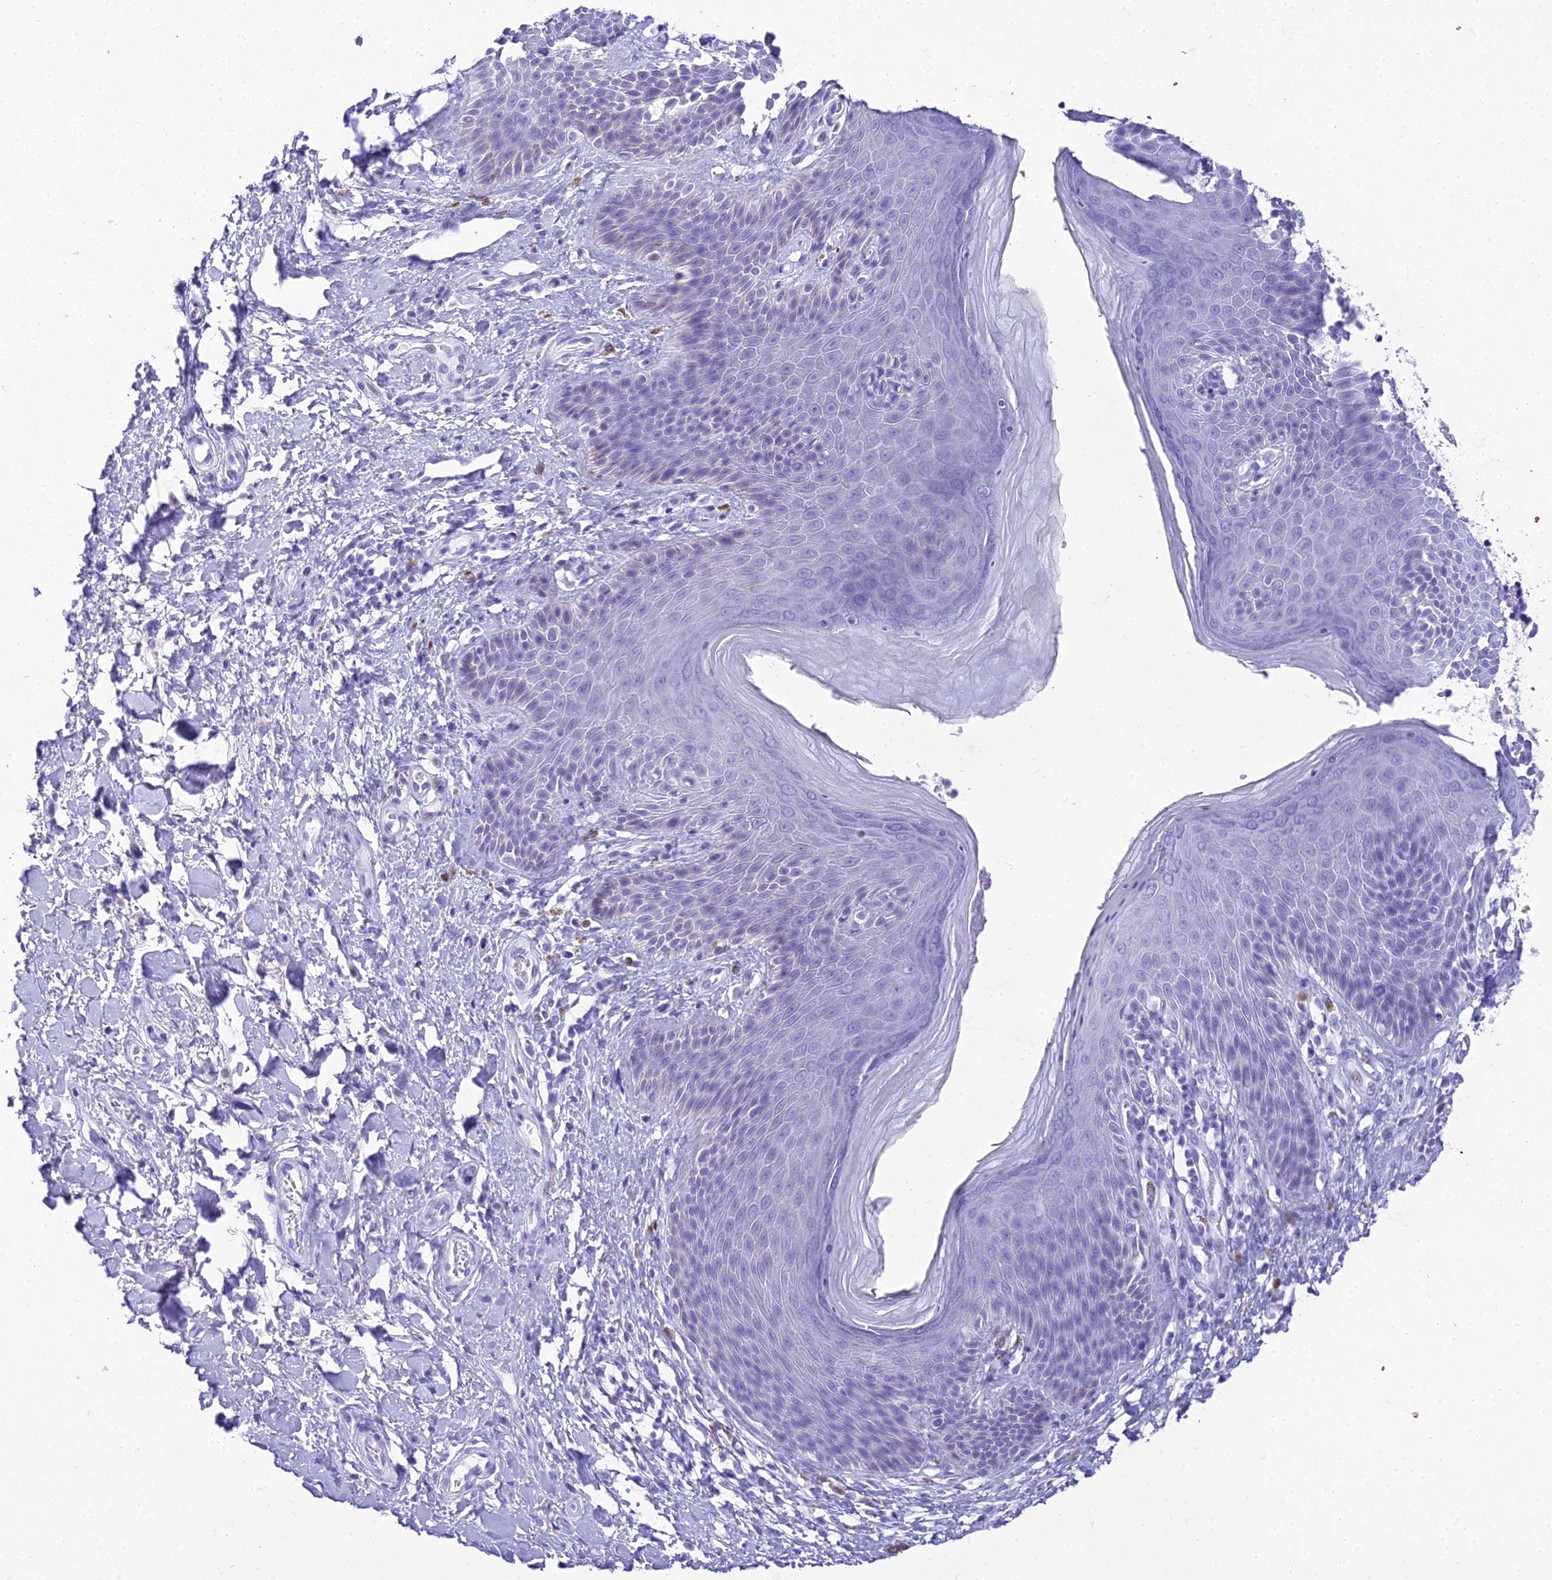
{"staining": {"intensity": "negative", "quantity": "none", "location": "none"}, "tissue": "skin", "cell_type": "Epidermal cells", "image_type": "normal", "snomed": [{"axis": "morphology", "description": "Normal tissue, NOS"}, {"axis": "topography", "description": "Anal"}], "caption": "Immunohistochemistry (IHC) photomicrograph of unremarkable skin: human skin stained with DAB exhibits no significant protein positivity in epidermal cells.", "gene": "ZNF442", "patient": {"sex": "female", "age": 89}}